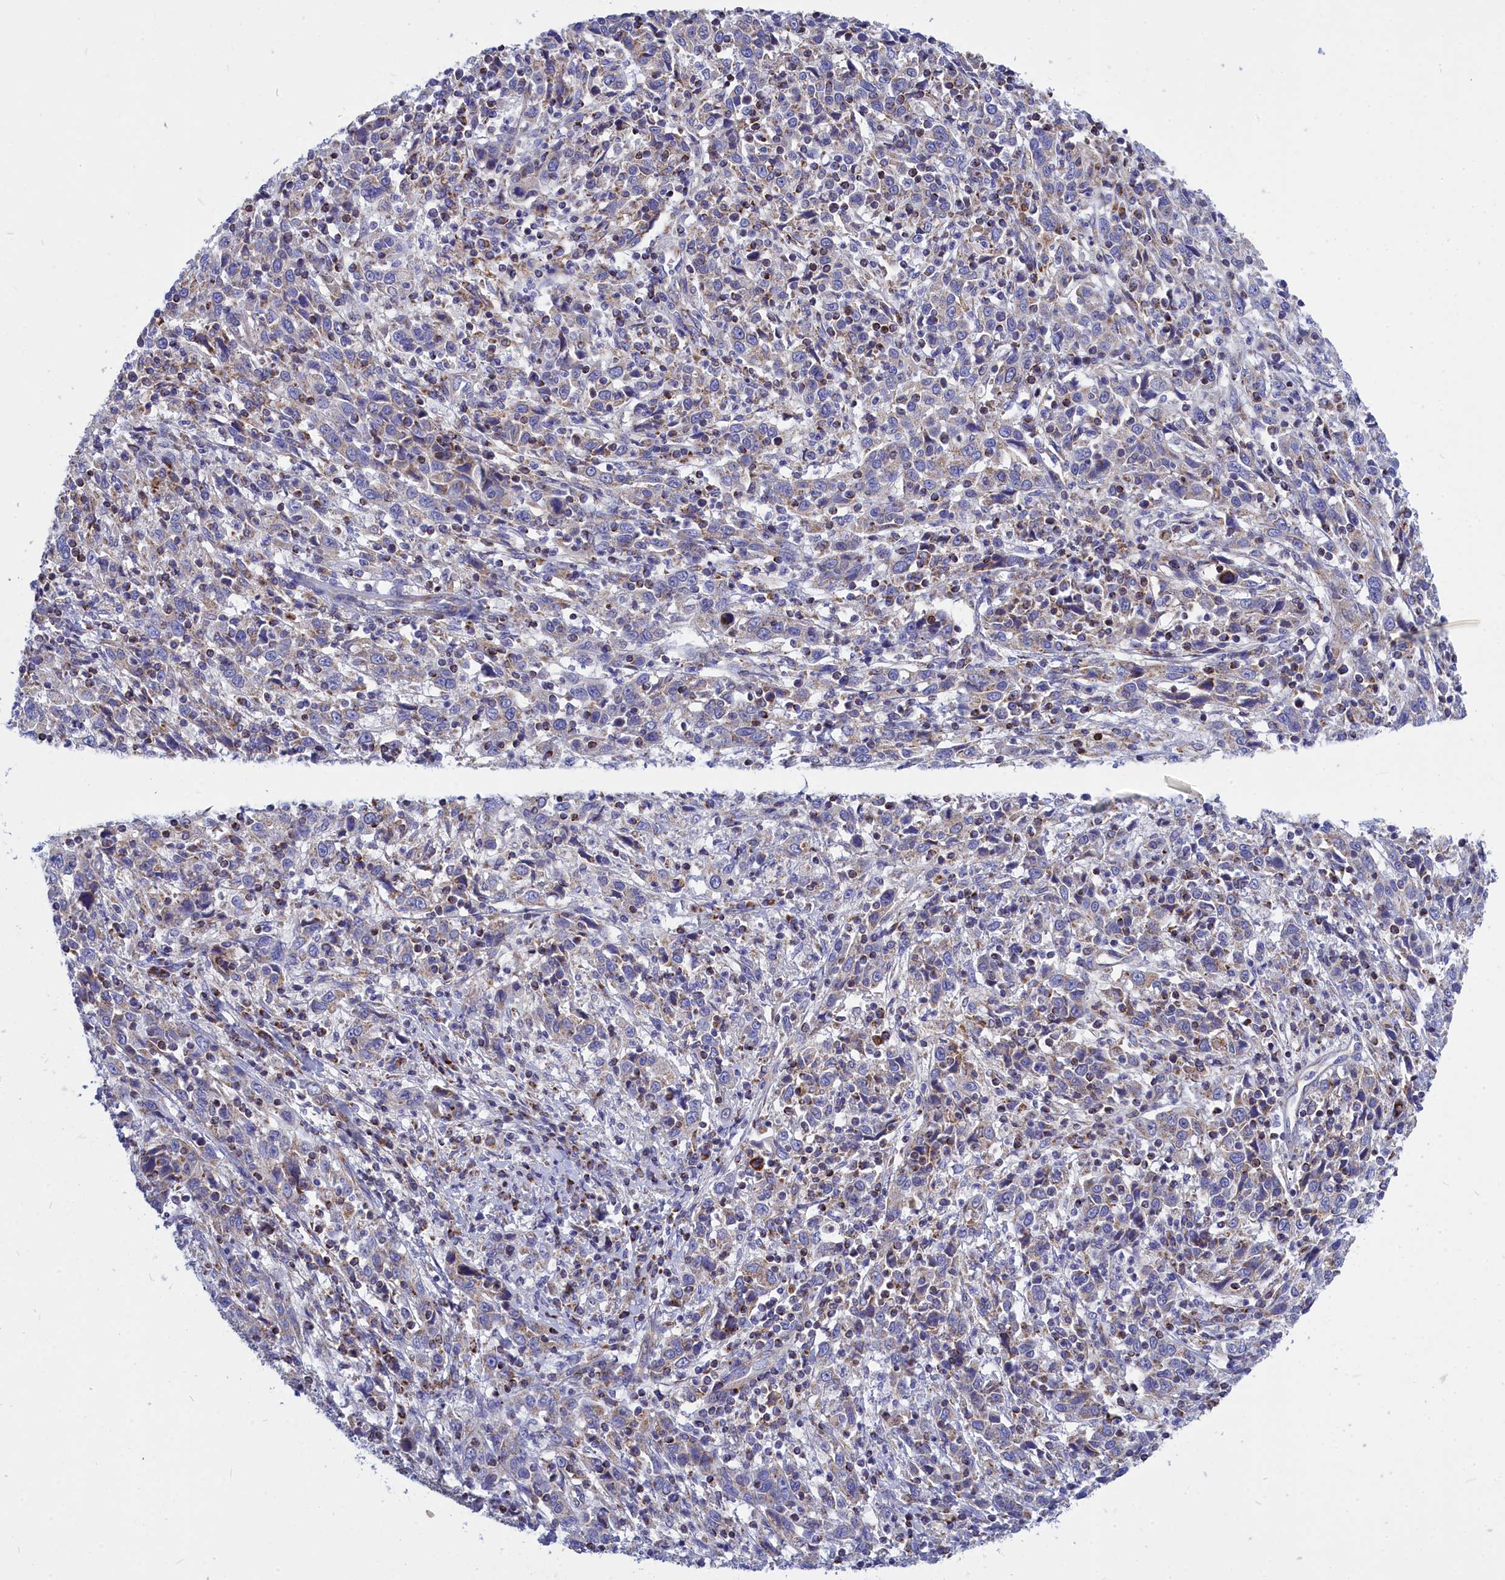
{"staining": {"intensity": "weak", "quantity": "<25%", "location": "cytoplasmic/membranous"}, "tissue": "cervical cancer", "cell_type": "Tumor cells", "image_type": "cancer", "snomed": [{"axis": "morphology", "description": "Squamous cell carcinoma, NOS"}, {"axis": "topography", "description": "Cervix"}], "caption": "IHC of human cervical cancer (squamous cell carcinoma) demonstrates no staining in tumor cells. Brightfield microscopy of IHC stained with DAB (brown) and hematoxylin (blue), captured at high magnification.", "gene": "CCRL2", "patient": {"sex": "female", "age": 46}}